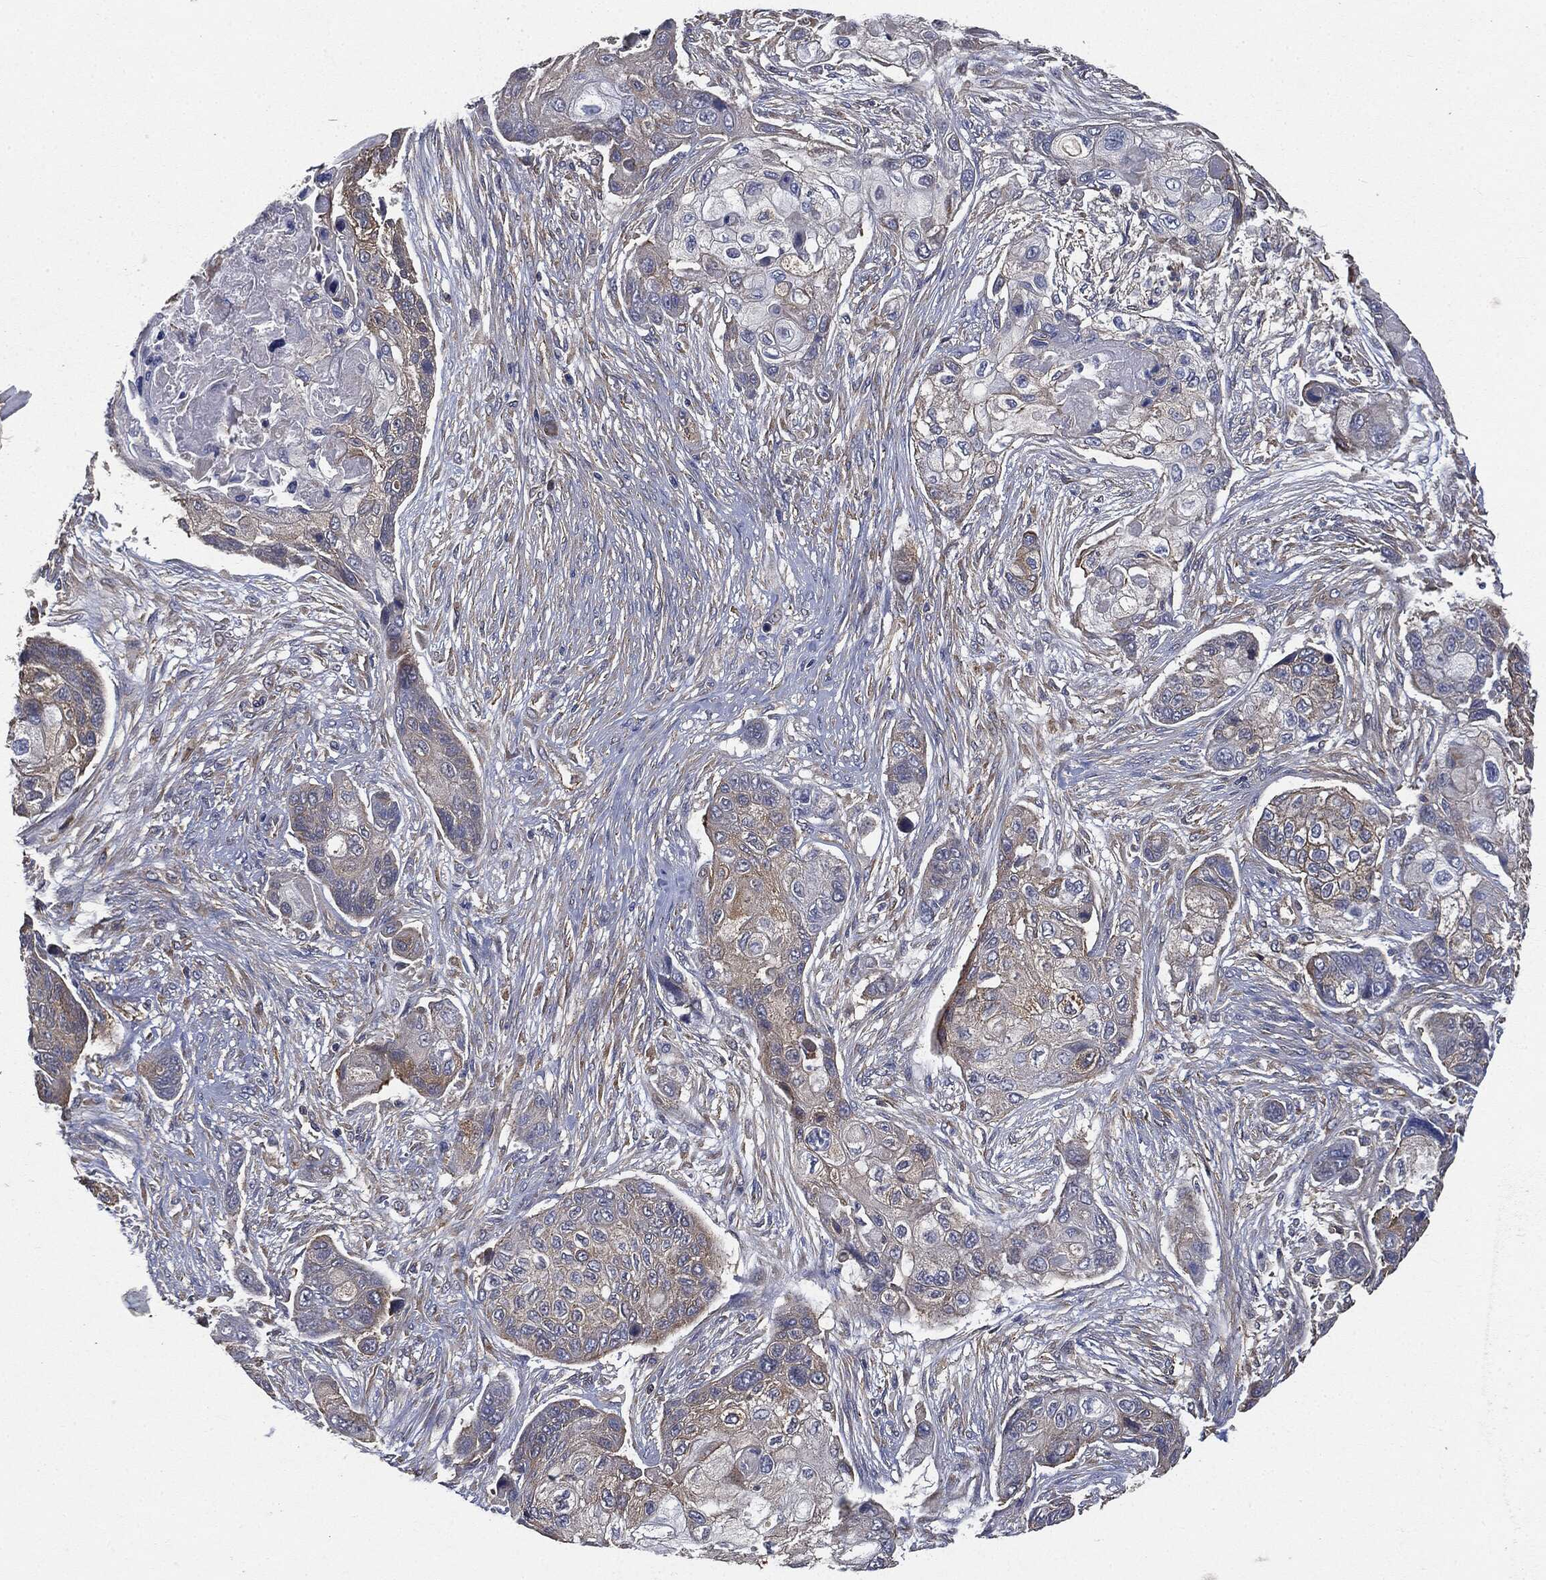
{"staining": {"intensity": "moderate", "quantity": "<25%", "location": "cytoplasmic/membranous"}, "tissue": "lung cancer", "cell_type": "Tumor cells", "image_type": "cancer", "snomed": [{"axis": "morphology", "description": "Squamous cell carcinoma, NOS"}, {"axis": "topography", "description": "Lung"}], "caption": "An IHC micrograph of tumor tissue is shown. Protein staining in brown labels moderate cytoplasmic/membranous positivity in lung cancer within tumor cells.", "gene": "EPS15L1", "patient": {"sex": "male", "age": 69}}